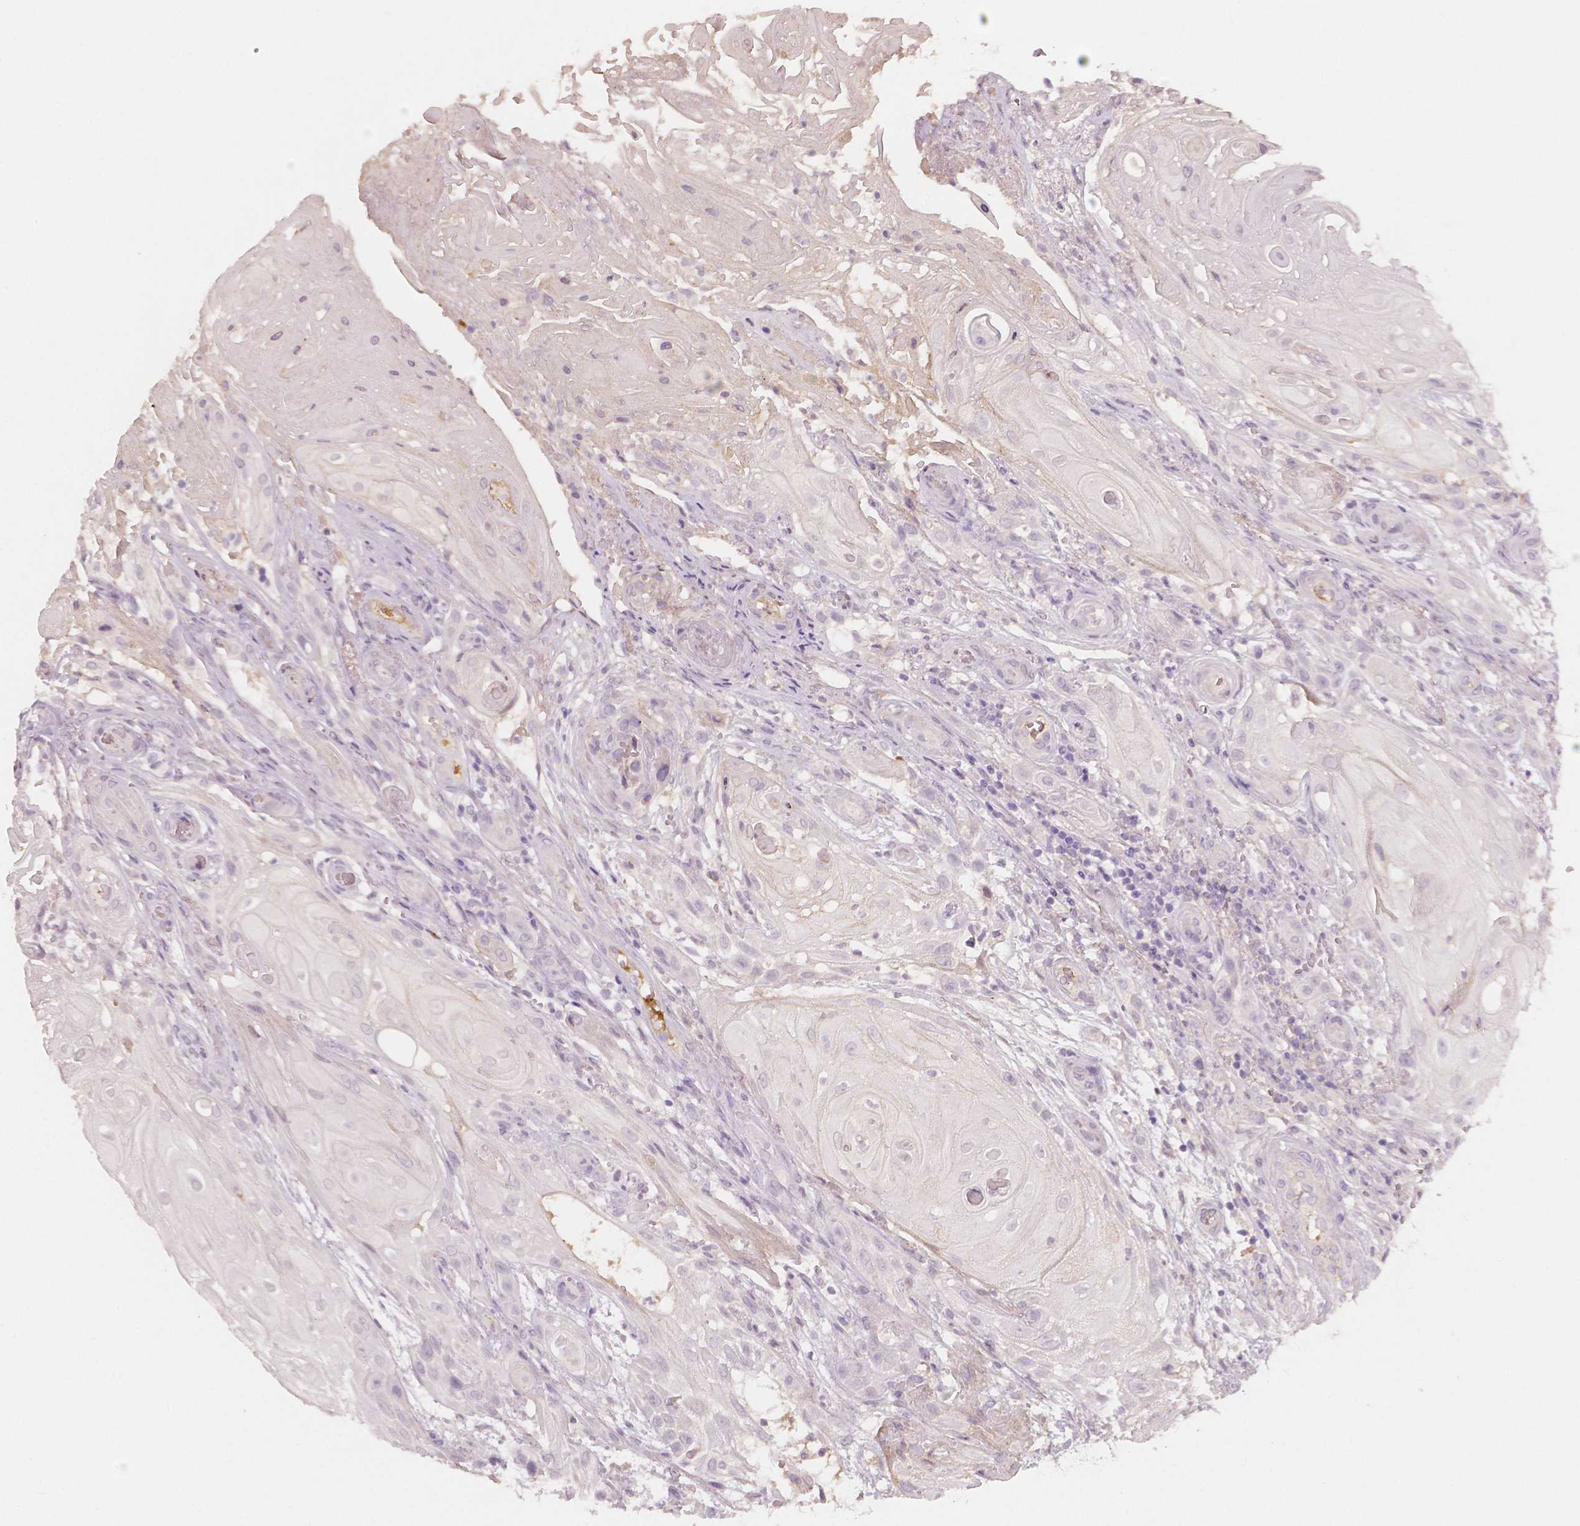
{"staining": {"intensity": "negative", "quantity": "none", "location": "none"}, "tissue": "skin cancer", "cell_type": "Tumor cells", "image_type": "cancer", "snomed": [{"axis": "morphology", "description": "Squamous cell carcinoma, NOS"}, {"axis": "topography", "description": "Skin"}], "caption": "Immunohistochemistry of skin cancer (squamous cell carcinoma) demonstrates no staining in tumor cells.", "gene": "APOA4", "patient": {"sex": "male", "age": 62}}